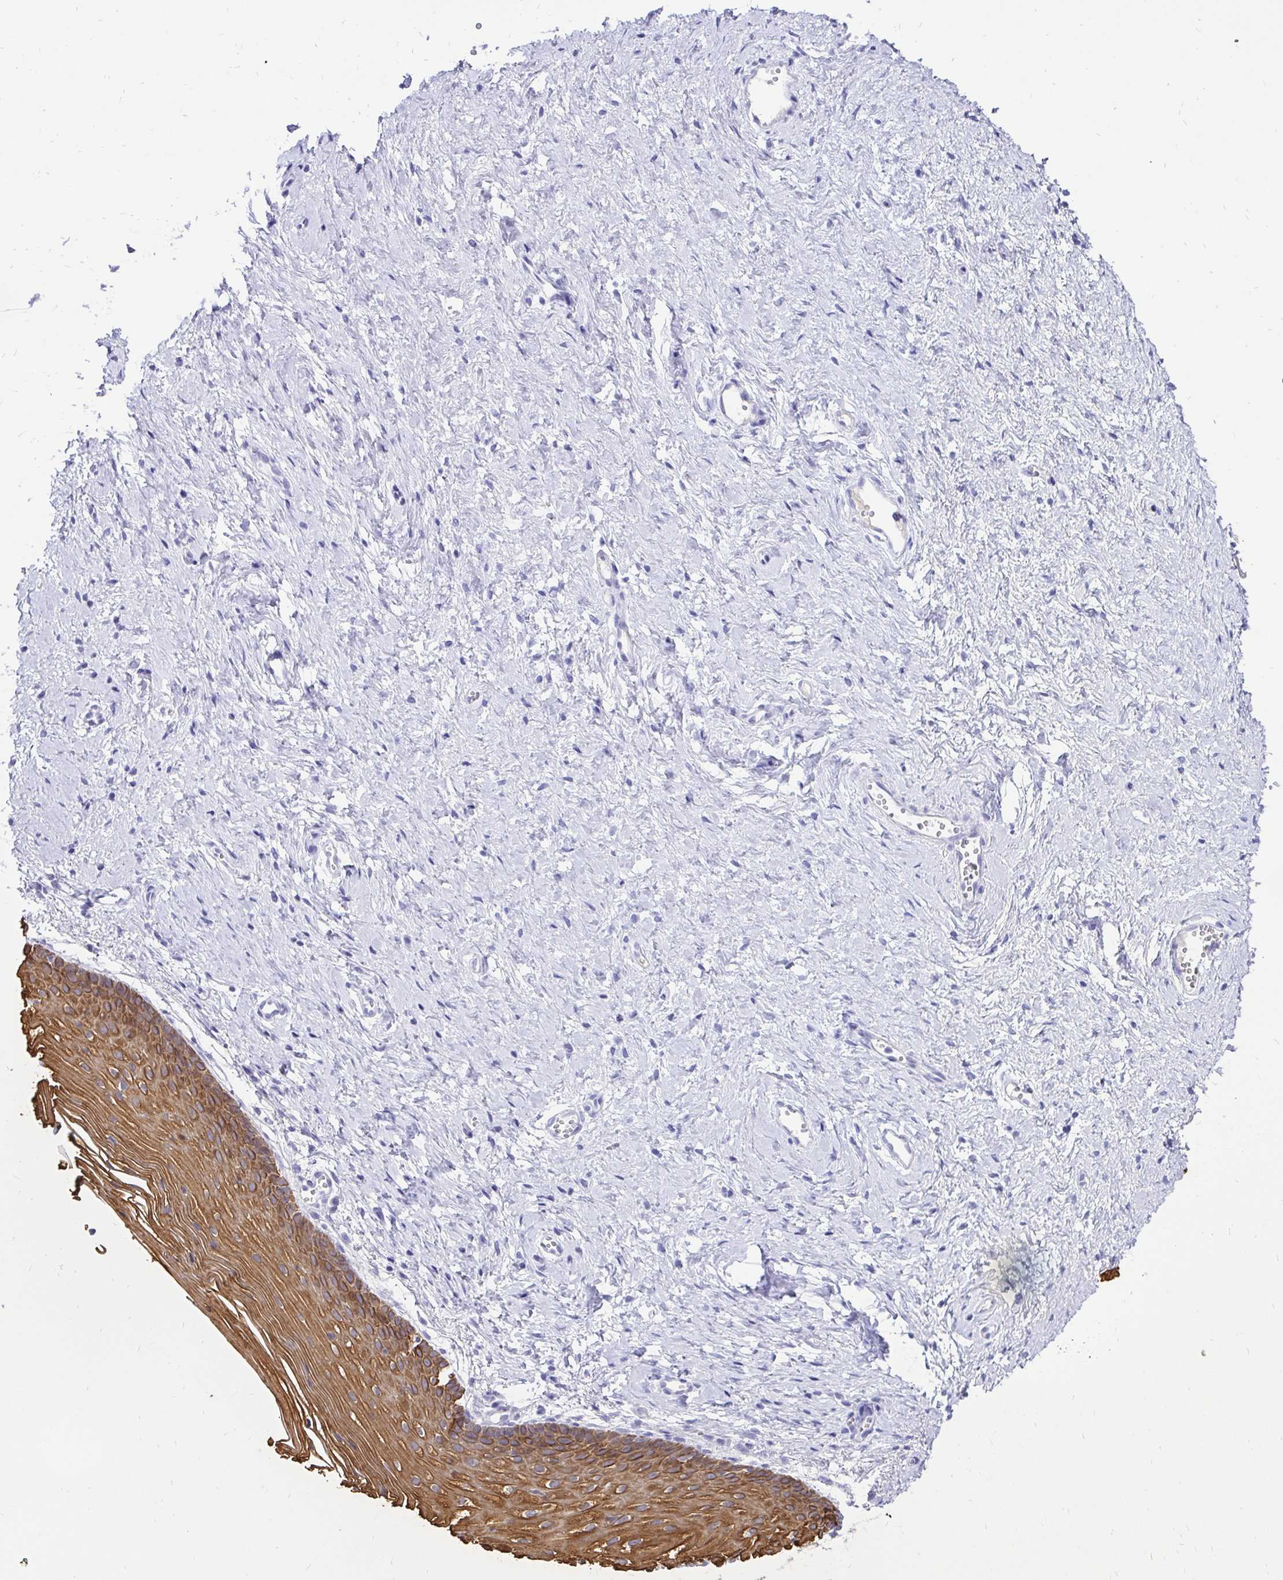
{"staining": {"intensity": "strong", "quantity": ">75%", "location": "cytoplasmic/membranous"}, "tissue": "vagina", "cell_type": "Squamous epithelial cells", "image_type": "normal", "snomed": [{"axis": "morphology", "description": "Normal tissue, NOS"}, {"axis": "topography", "description": "Vagina"}], "caption": "Immunohistochemical staining of normal human vagina exhibits strong cytoplasmic/membranous protein expression in about >75% of squamous epithelial cells. Immunohistochemistry stains the protein of interest in brown and the nuclei are stained blue.", "gene": "KRT13", "patient": {"sex": "female", "age": 56}}